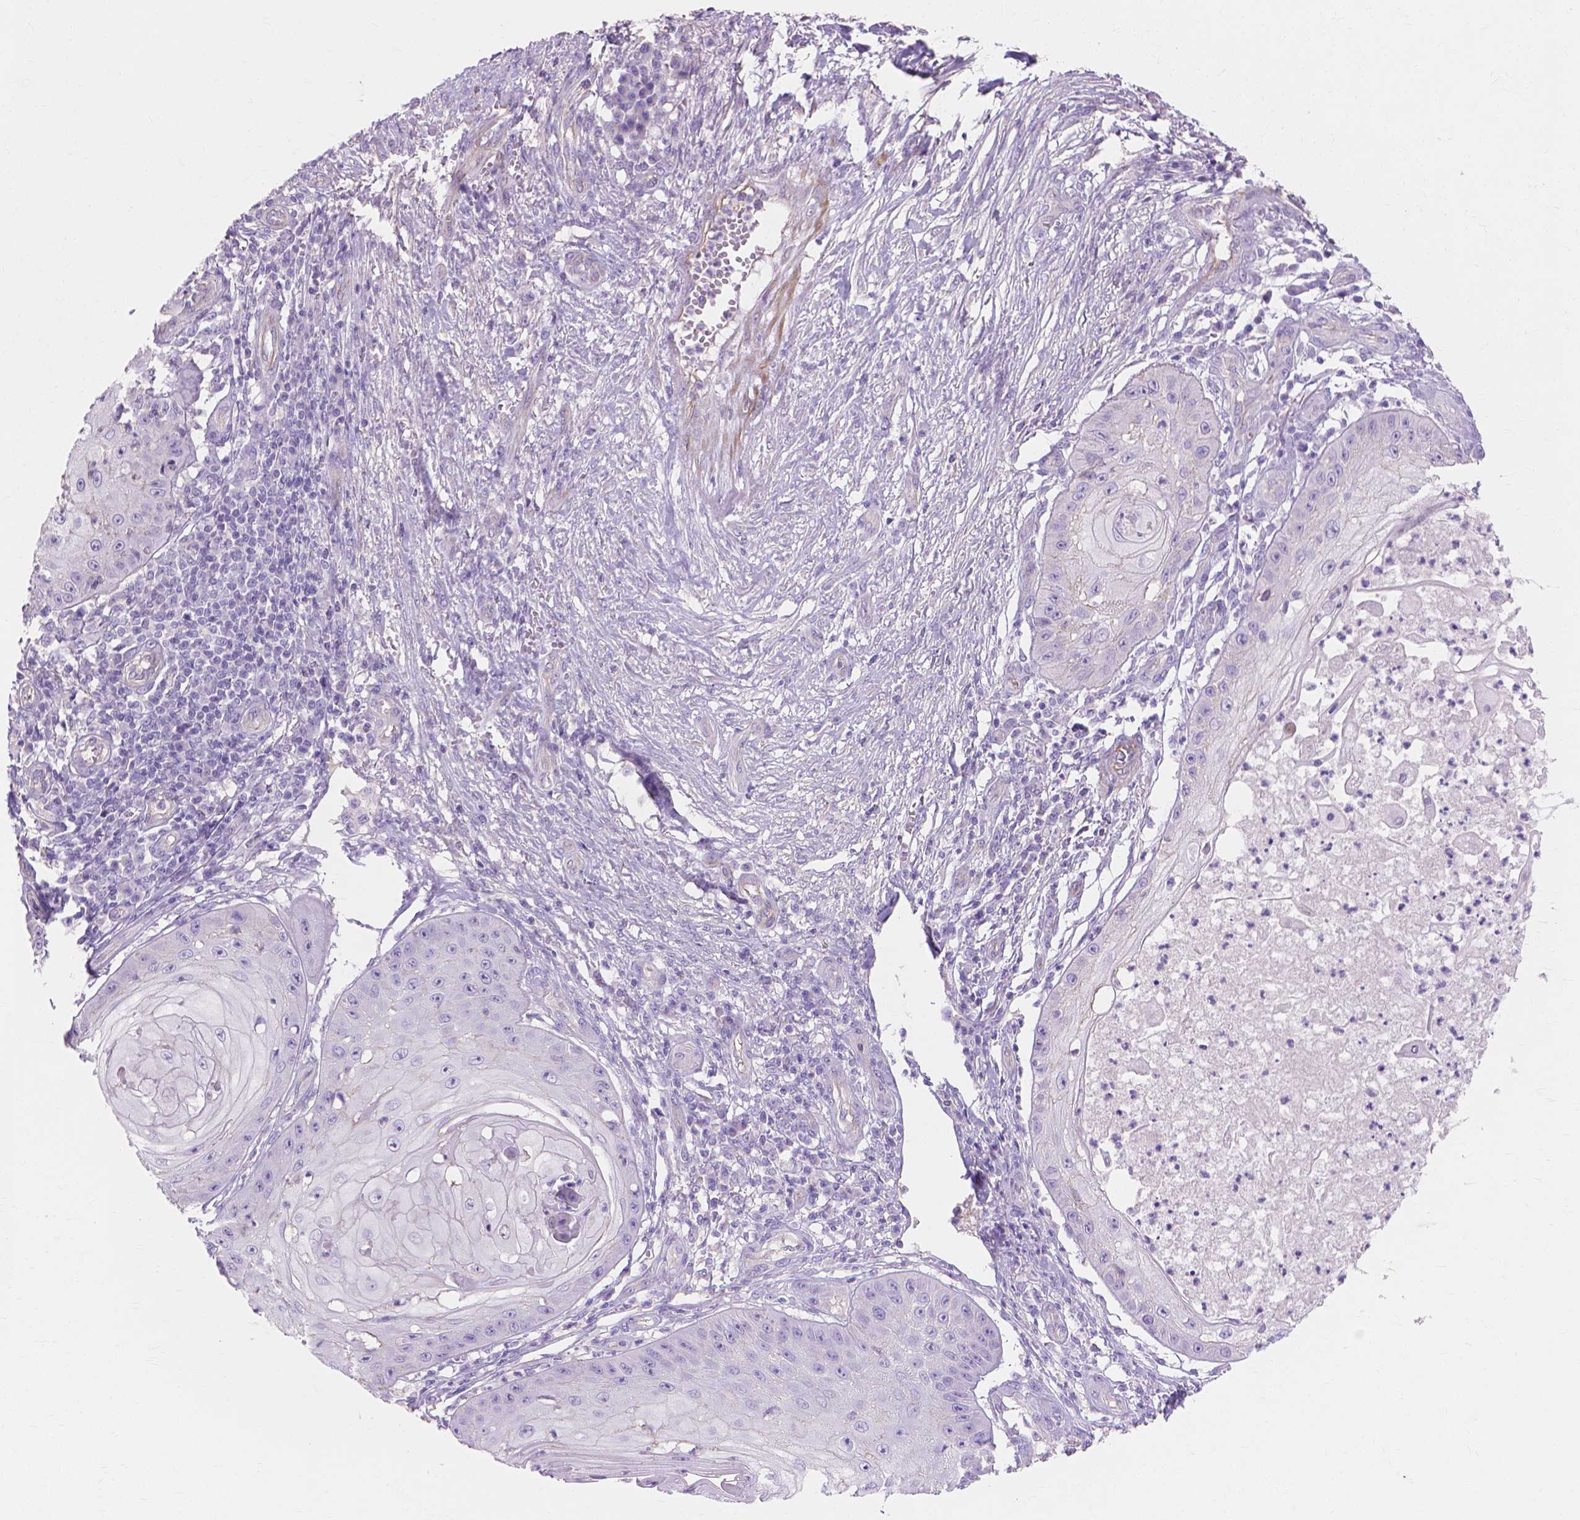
{"staining": {"intensity": "negative", "quantity": "none", "location": "none"}, "tissue": "skin cancer", "cell_type": "Tumor cells", "image_type": "cancer", "snomed": [{"axis": "morphology", "description": "Squamous cell carcinoma, NOS"}, {"axis": "topography", "description": "Skin"}], "caption": "High magnification brightfield microscopy of skin squamous cell carcinoma stained with DAB (3,3'-diaminobenzidine) (brown) and counterstained with hematoxylin (blue): tumor cells show no significant staining. (DAB immunohistochemistry (IHC) with hematoxylin counter stain).", "gene": "MBLAC1", "patient": {"sex": "male", "age": 70}}